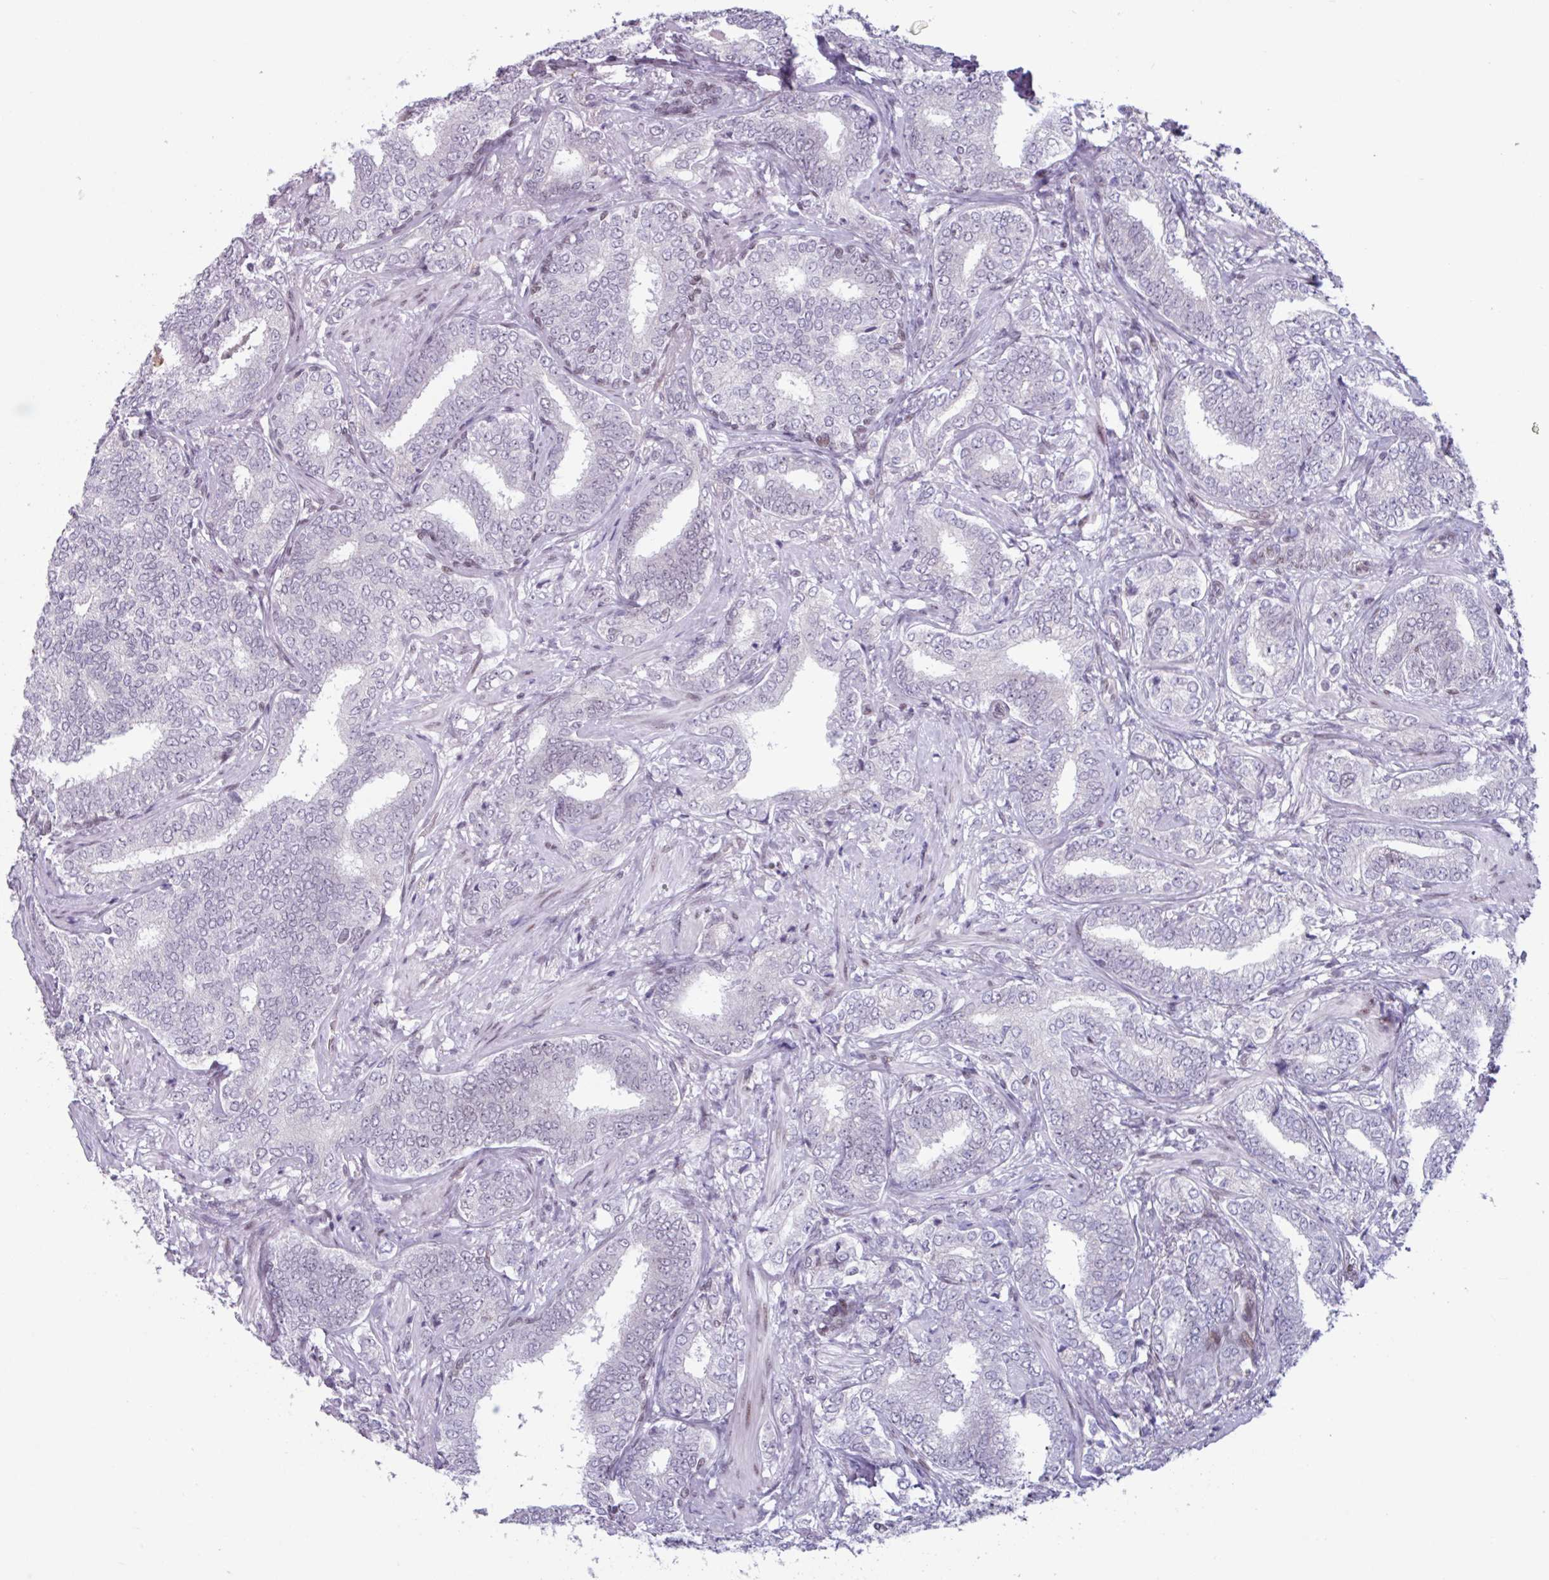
{"staining": {"intensity": "negative", "quantity": "none", "location": "none"}, "tissue": "prostate cancer", "cell_type": "Tumor cells", "image_type": "cancer", "snomed": [{"axis": "morphology", "description": "Adenocarcinoma, High grade"}, {"axis": "topography", "description": "Prostate"}], "caption": "Immunohistochemical staining of prostate cancer exhibits no significant positivity in tumor cells.", "gene": "ZNF575", "patient": {"sex": "male", "age": 72}}